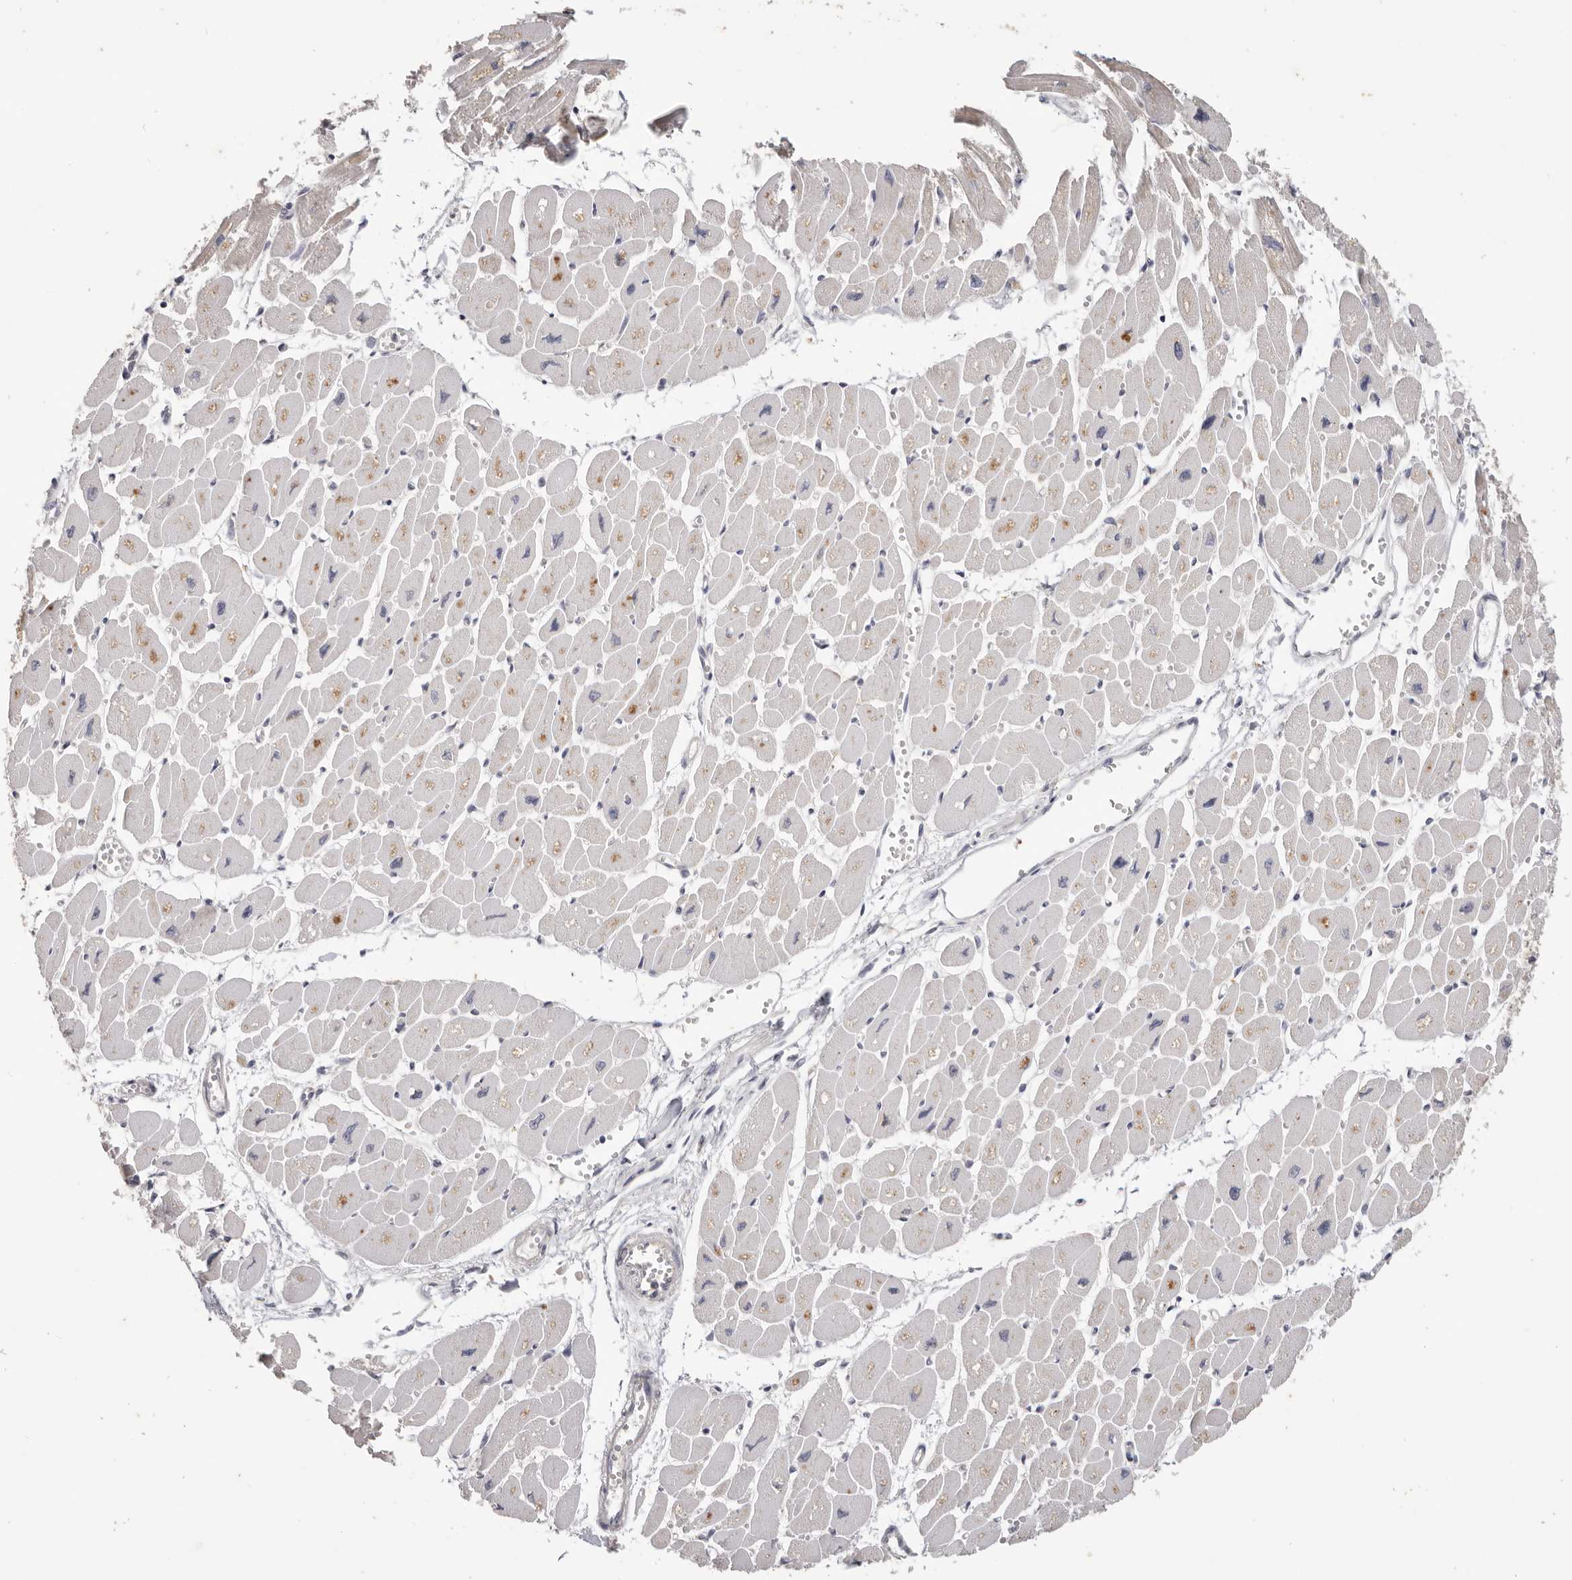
{"staining": {"intensity": "weak", "quantity": "<25%", "location": "cytoplasmic/membranous"}, "tissue": "heart muscle", "cell_type": "Cardiomyocytes", "image_type": "normal", "snomed": [{"axis": "morphology", "description": "Normal tissue, NOS"}, {"axis": "topography", "description": "Heart"}], "caption": "High power microscopy photomicrograph of an immunohistochemistry (IHC) photomicrograph of normal heart muscle, revealing no significant expression in cardiomyocytes. (DAB immunohistochemistry with hematoxylin counter stain).", "gene": "WDR77", "patient": {"sex": "female", "age": 54}}